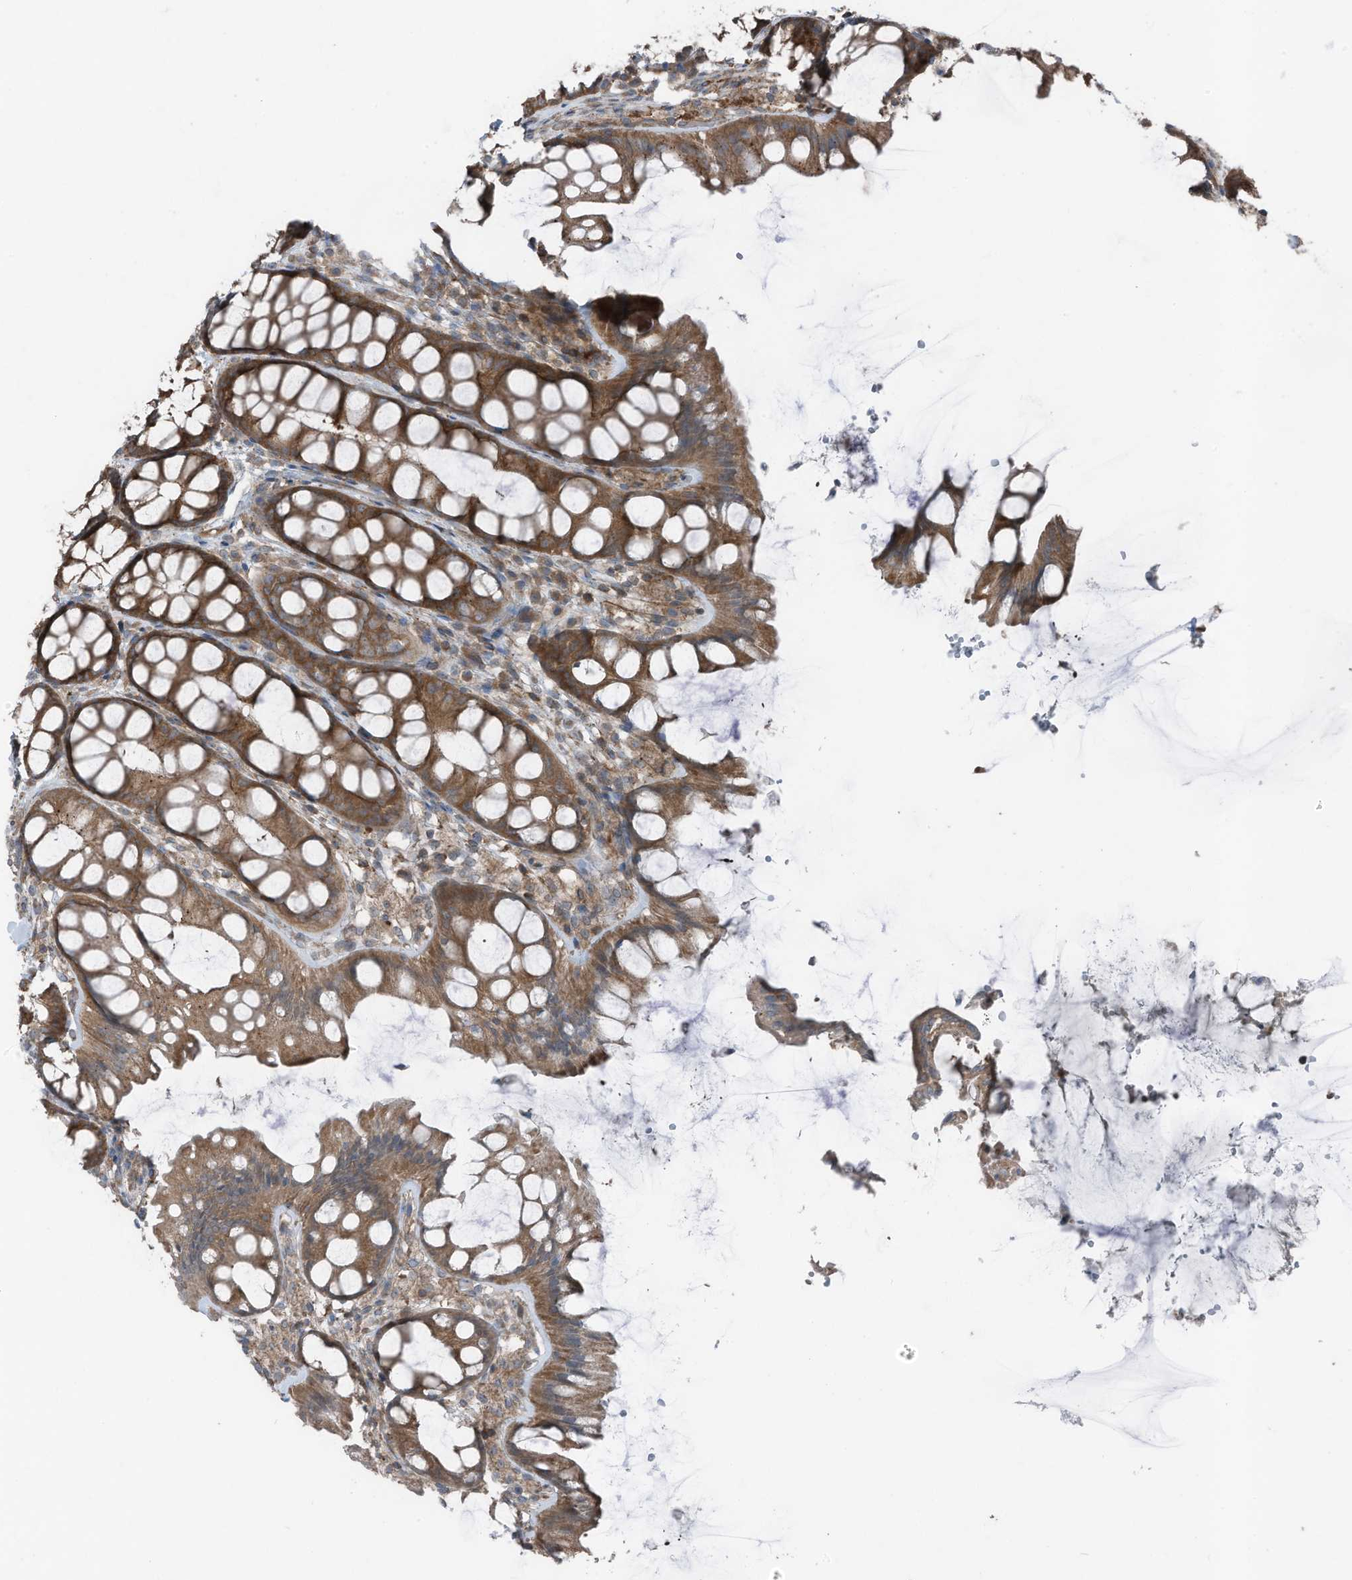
{"staining": {"intensity": "moderate", "quantity": ">75%", "location": "cytoplasmic/membranous"}, "tissue": "colon", "cell_type": "Endothelial cells", "image_type": "normal", "snomed": [{"axis": "morphology", "description": "Normal tissue, NOS"}, {"axis": "topography", "description": "Colon"}], "caption": "DAB (3,3'-diaminobenzidine) immunohistochemical staining of benign colon demonstrates moderate cytoplasmic/membranous protein staining in about >75% of endothelial cells.", "gene": "TXNDC9", "patient": {"sex": "male", "age": 47}}